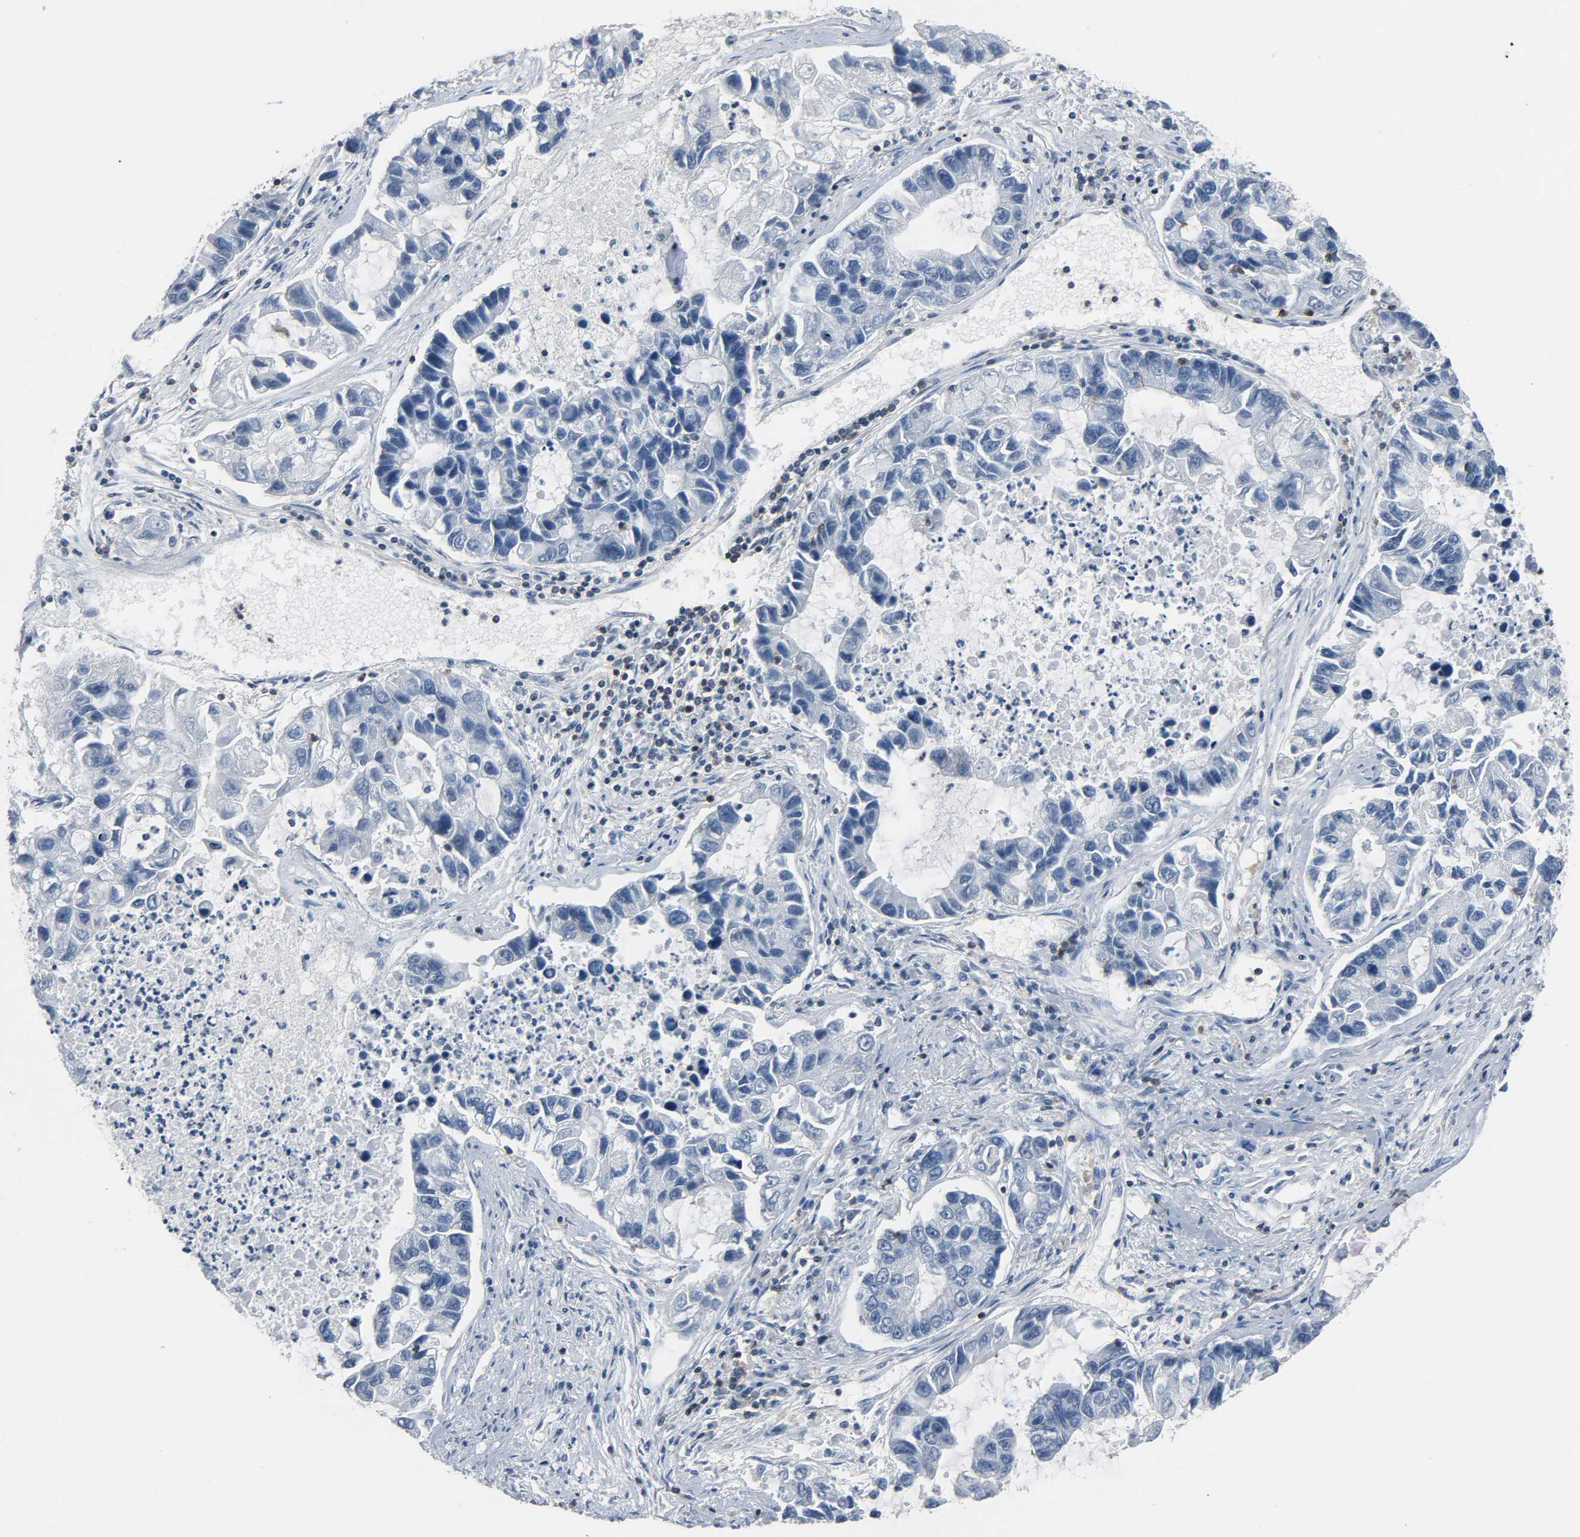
{"staining": {"intensity": "negative", "quantity": "none", "location": "none"}, "tissue": "lung cancer", "cell_type": "Tumor cells", "image_type": "cancer", "snomed": [{"axis": "morphology", "description": "Adenocarcinoma, NOS"}, {"axis": "topography", "description": "Lung"}], "caption": "A photomicrograph of adenocarcinoma (lung) stained for a protein demonstrates no brown staining in tumor cells.", "gene": "LCK", "patient": {"sex": "female", "age": 51}}